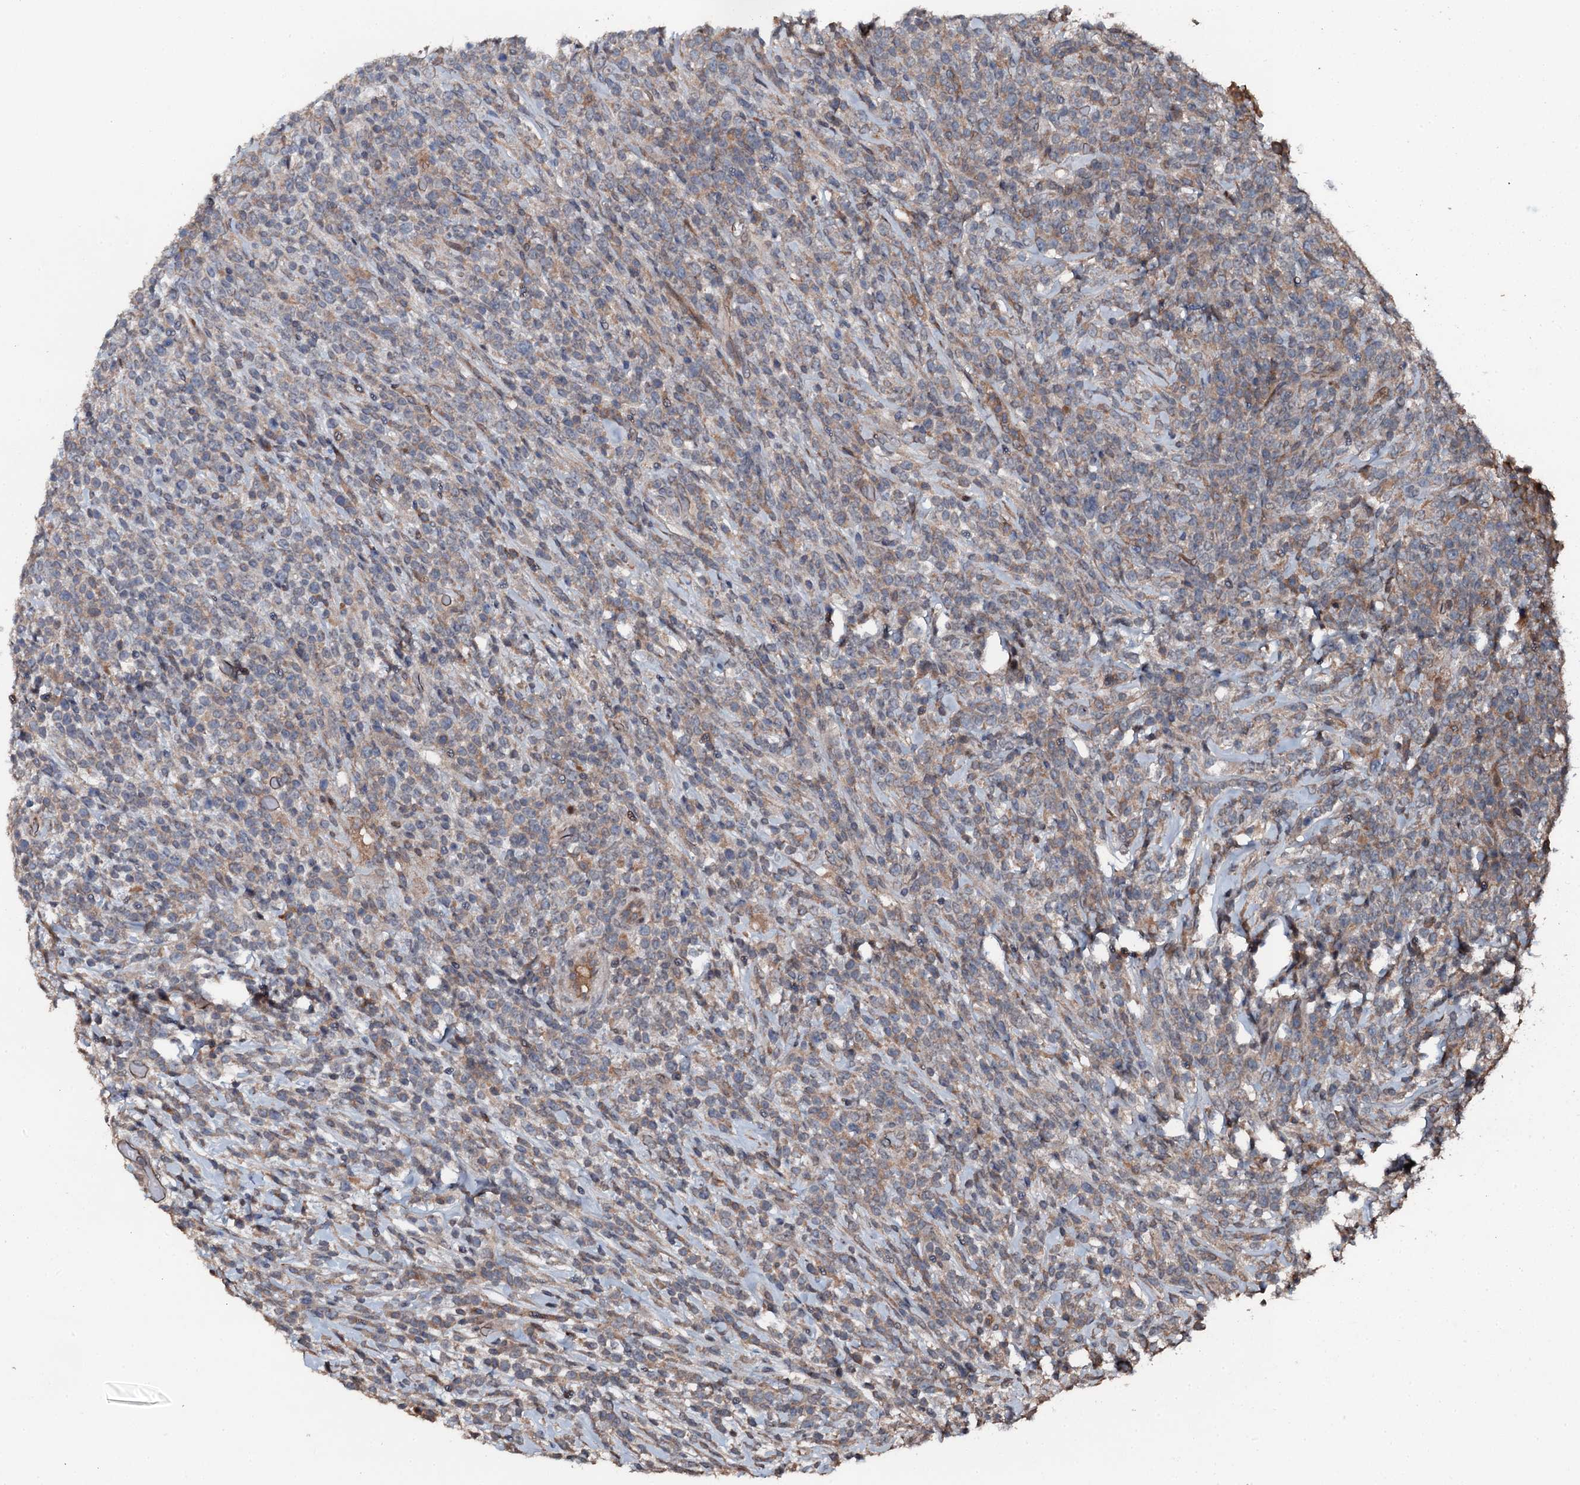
{"staining": {"intensity": "negative", "quantity": "none", "location": "none"}, "tissue": "lymphoma", "cell_type": "Tumor cells", "image_type": "cancer", "snomed": [{"axis": "morphology", "description": "Malignant lymphoma, non-Hodgkin's type, High grade"}, {"axis": "topography", "description": "Colon"}], "caption": "A high-resolution image shows immunohistochemistry staining of lymphoma, which exhibits no significant expression in tumor cells.", "gene": "FLYWCH1", "patient": {"sex": "female", "age": 53}}